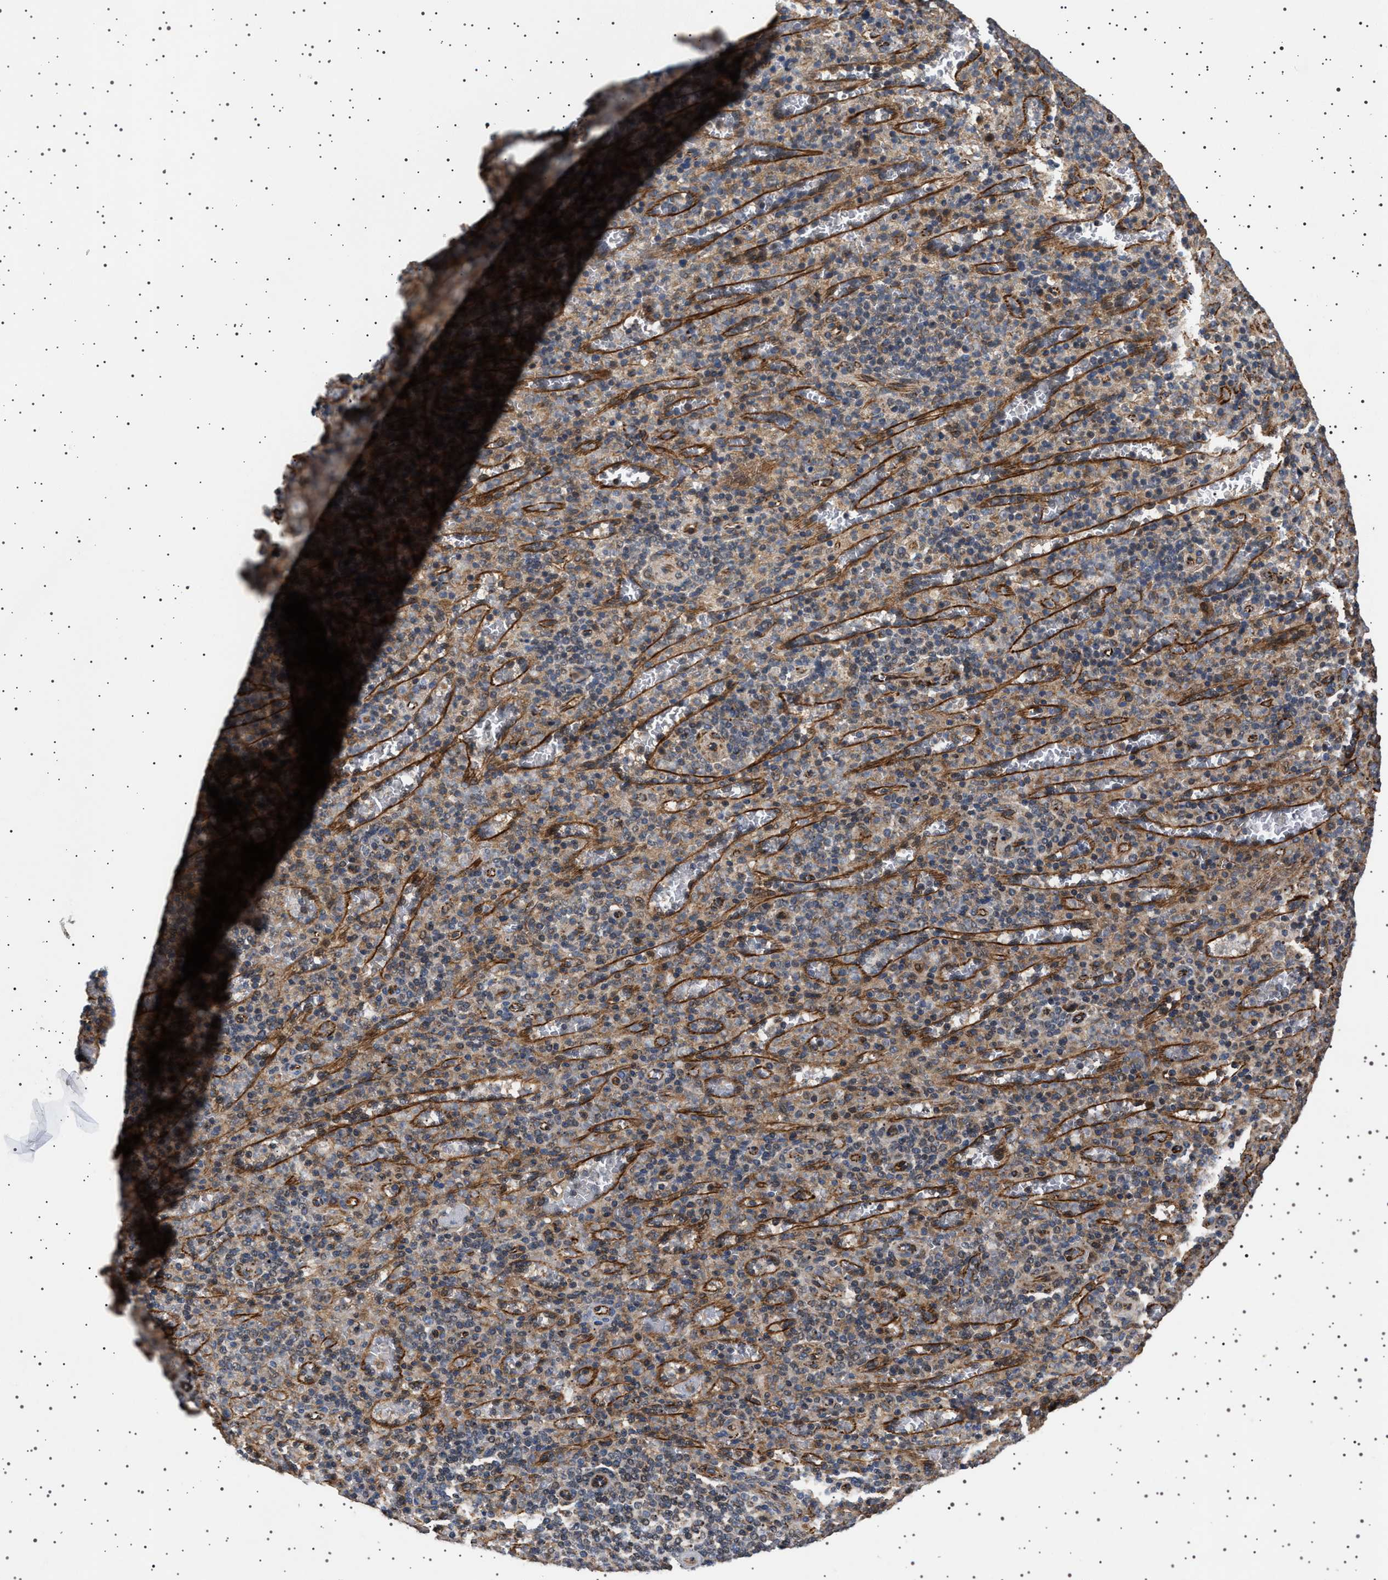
{"staining": {"intensity": "negative", "quantity": "none", "location": "none"}, "tissue": "spleen", "cell_type": "Cells in red pulp", "image_type": "normal", "snomed": [{"axis": "morphology", "description": "Normal tissue, NOS"}, {"axis": "topography", "description": "Spleen"}], "caption": "Cells in red pulp show no significant positivity in benign spleen. Nuclei are stained in blue.", "gene": "TRUB2", "patient": {"sex": "female", "age": 74}}